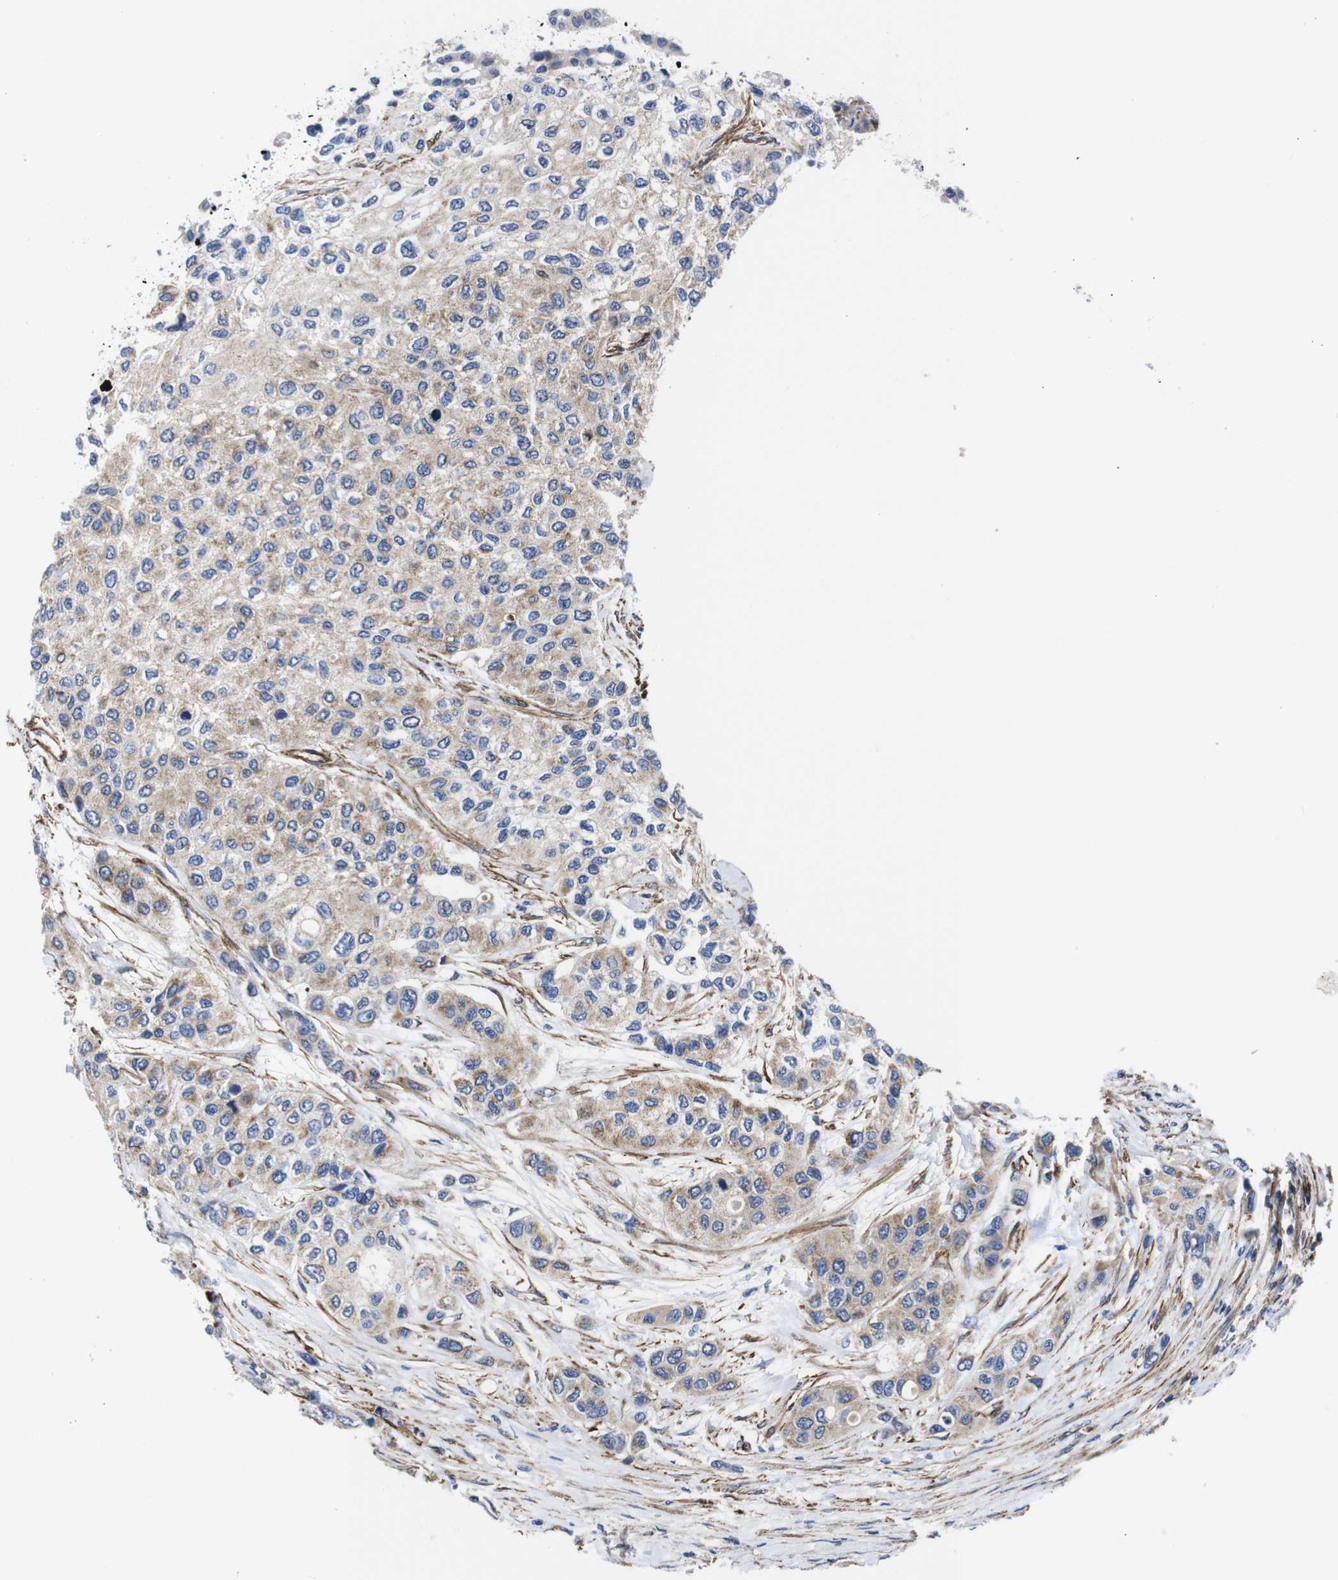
{"staining": {"intensity": "weak", "quantity": "<25%", "location": "cytoplasmic/membranous"}, "tissue": "urothelial cancer", "cell_type": "Tumor cells", "image_type": "cancer", "snomed": [{"axis": "morphology", "description": "Urothelial carcinoma, High grade"}, {"axis": "topography", "description": "Urinary bladder"}], "caption": "DAB (3,3'-diaminobenzidine) immunohistochemical staining of human urothelial cancer shows no significant staining in tumor cells.", "gene": "WNT10A", "patient": {"sex": "female", "age": 56}}